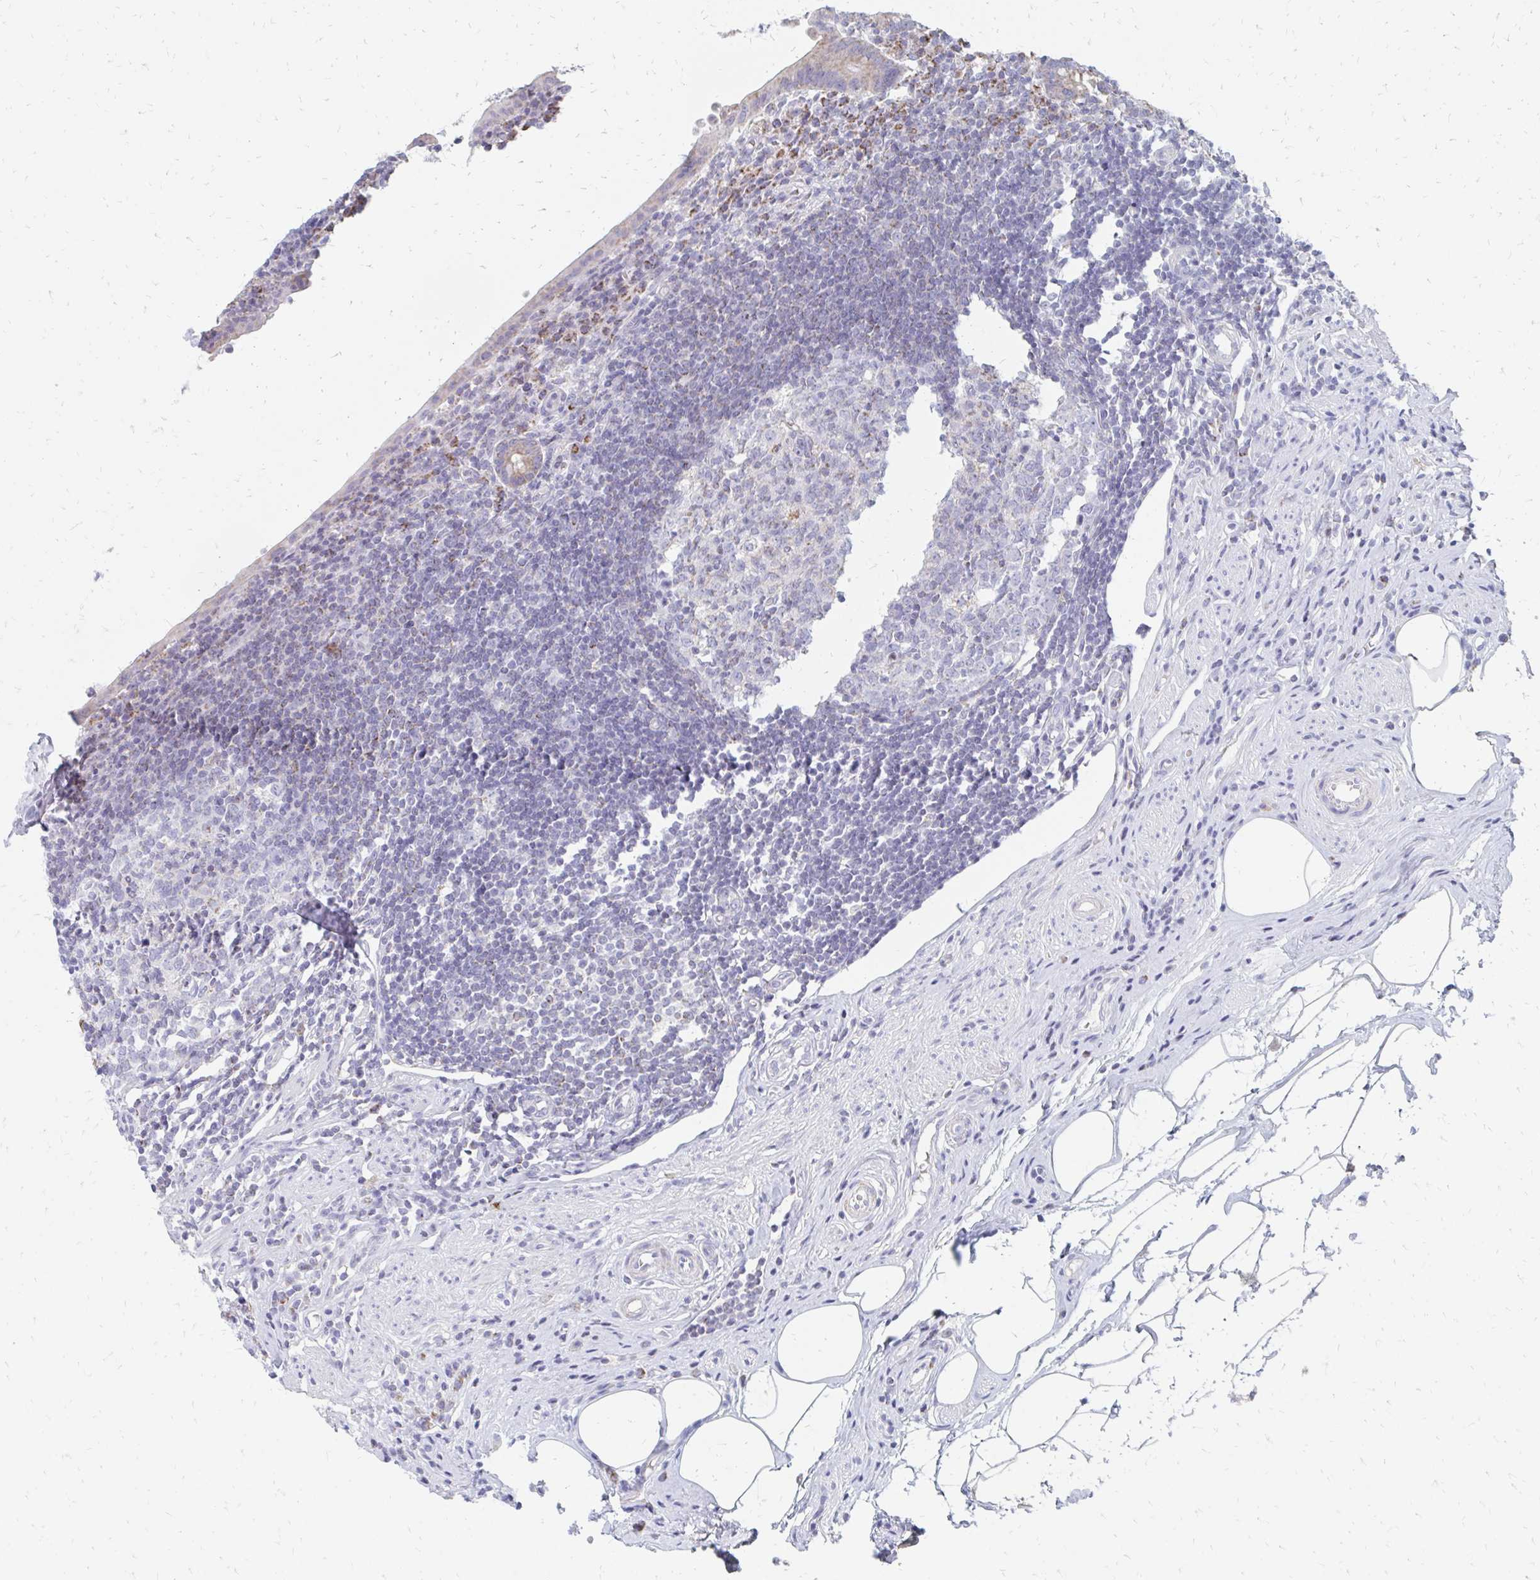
{"staining": {"intensity": "moderate", "quantity": "25%-75%", "location": "cytoplasmic/membranous"}, "tissue": "appendix", "cell_type": "Glandular cells", "image_type": "normal", "snomed": [{"axis": "morphology", "description": "Normal tissue, NOS"}, {"axis": "topography", "description": "Appendix"}], "caption": "Moderate cytoplasmic/membranous positivity for a protein is identified in about 25%-75% of glandular cells of unremarkable appendix using IHC.", "gene": "OR10V1", "patient": {"sex": "female", "age": 56}}